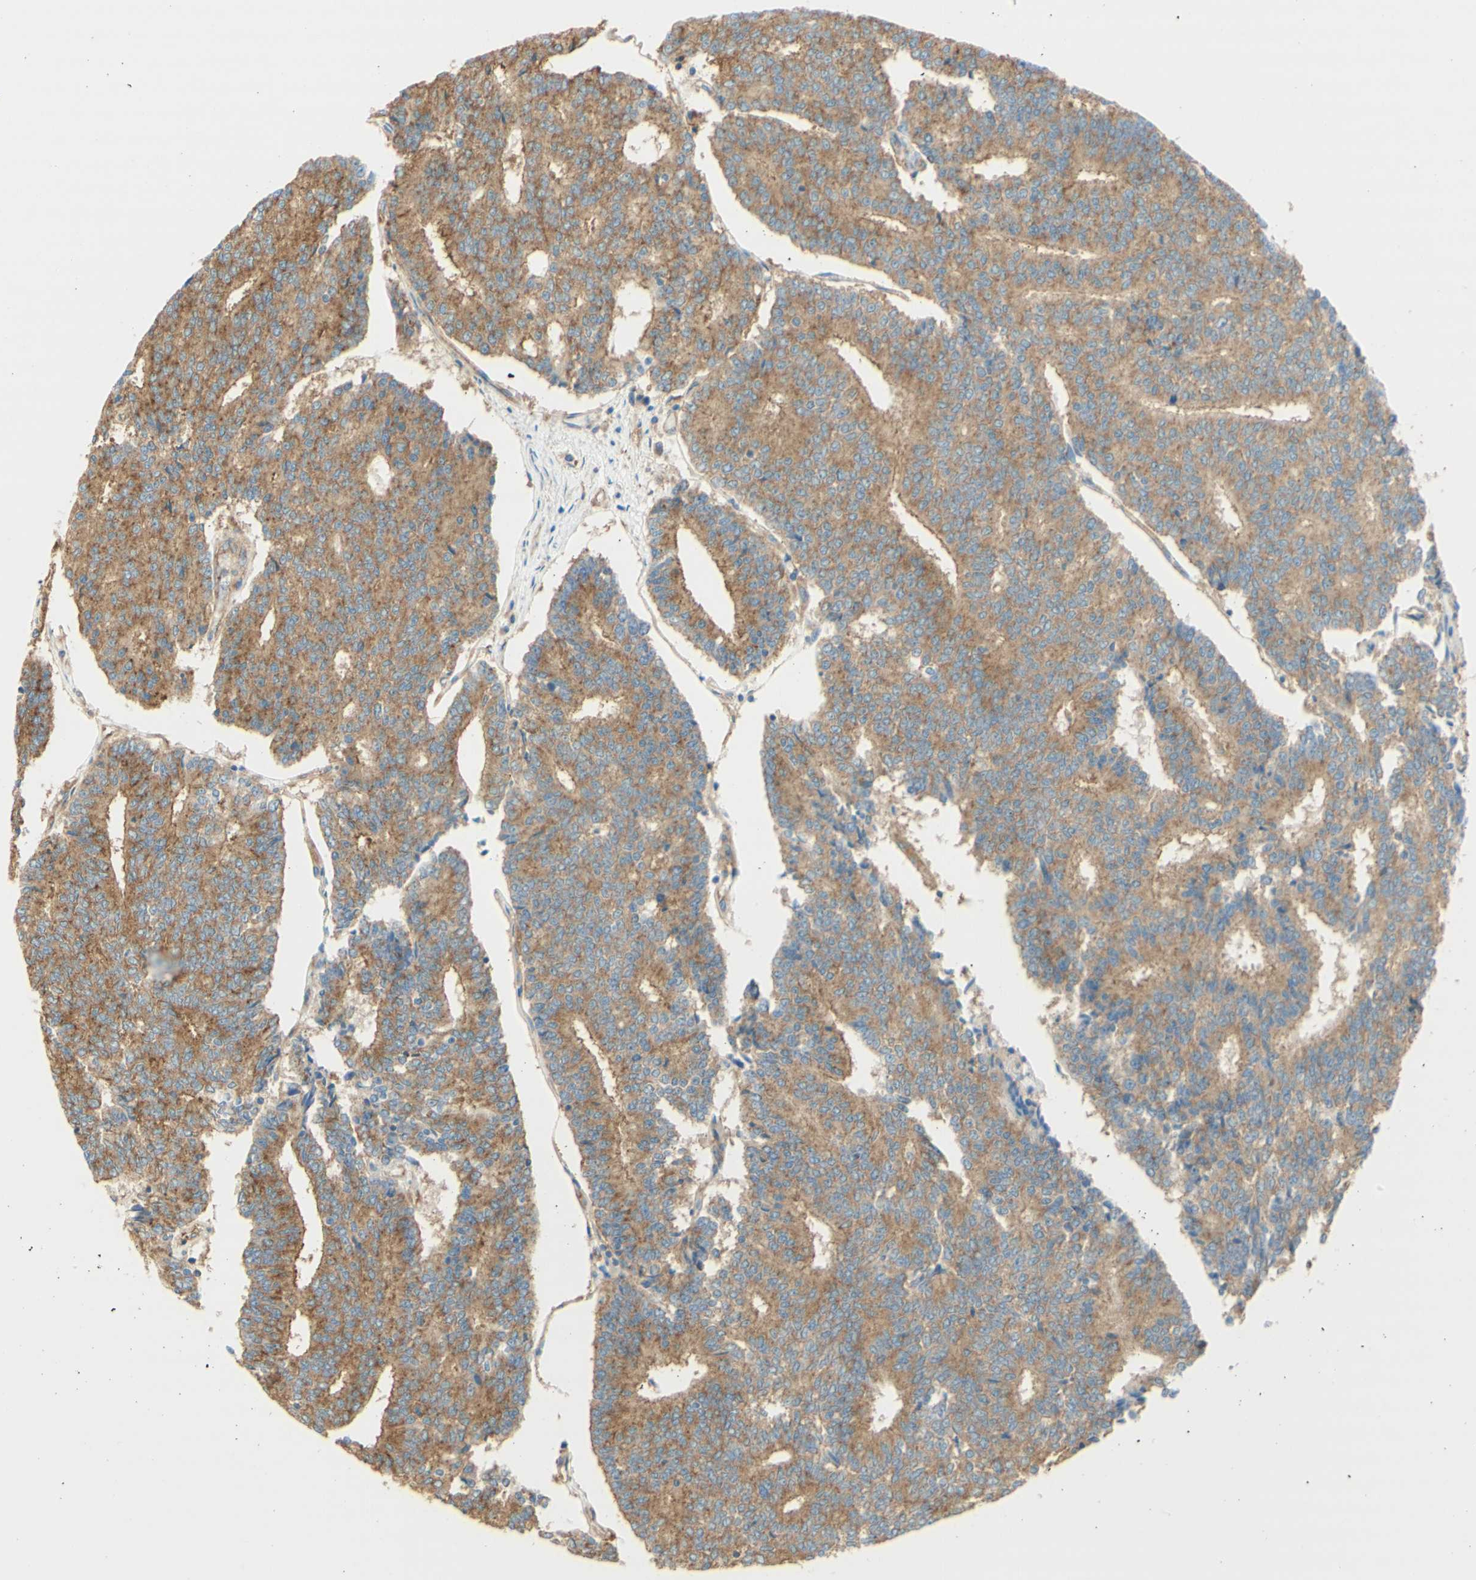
{"staining": {"intensity": "moderate", "quantity": "25%-75%", "location": "cytoplasmic/membranous"}, "tissue": "prostate cancer", "cell_type": "Tumor cells", "image_type": "cancer", "snomed": [{"axis": "morphology", "description": "Normal tissue, NOS"}, {"axis": "morphology", "description": "Adenocarcinoma, High grade"}, {"axis": "topography", "description": "Prostate"}, {"axis": "topography", "description": "Seminal veicle"}], "caption": "Brown immunohistochemical staining in human prostate cancer (high-grade adenocarcinoma) exhibits moderate cytoplasmic/membranous expression in approximately 25%-75% of tumor cells.", "gene": "CLTC", "patient": {"sex": "male", "age": 55}}